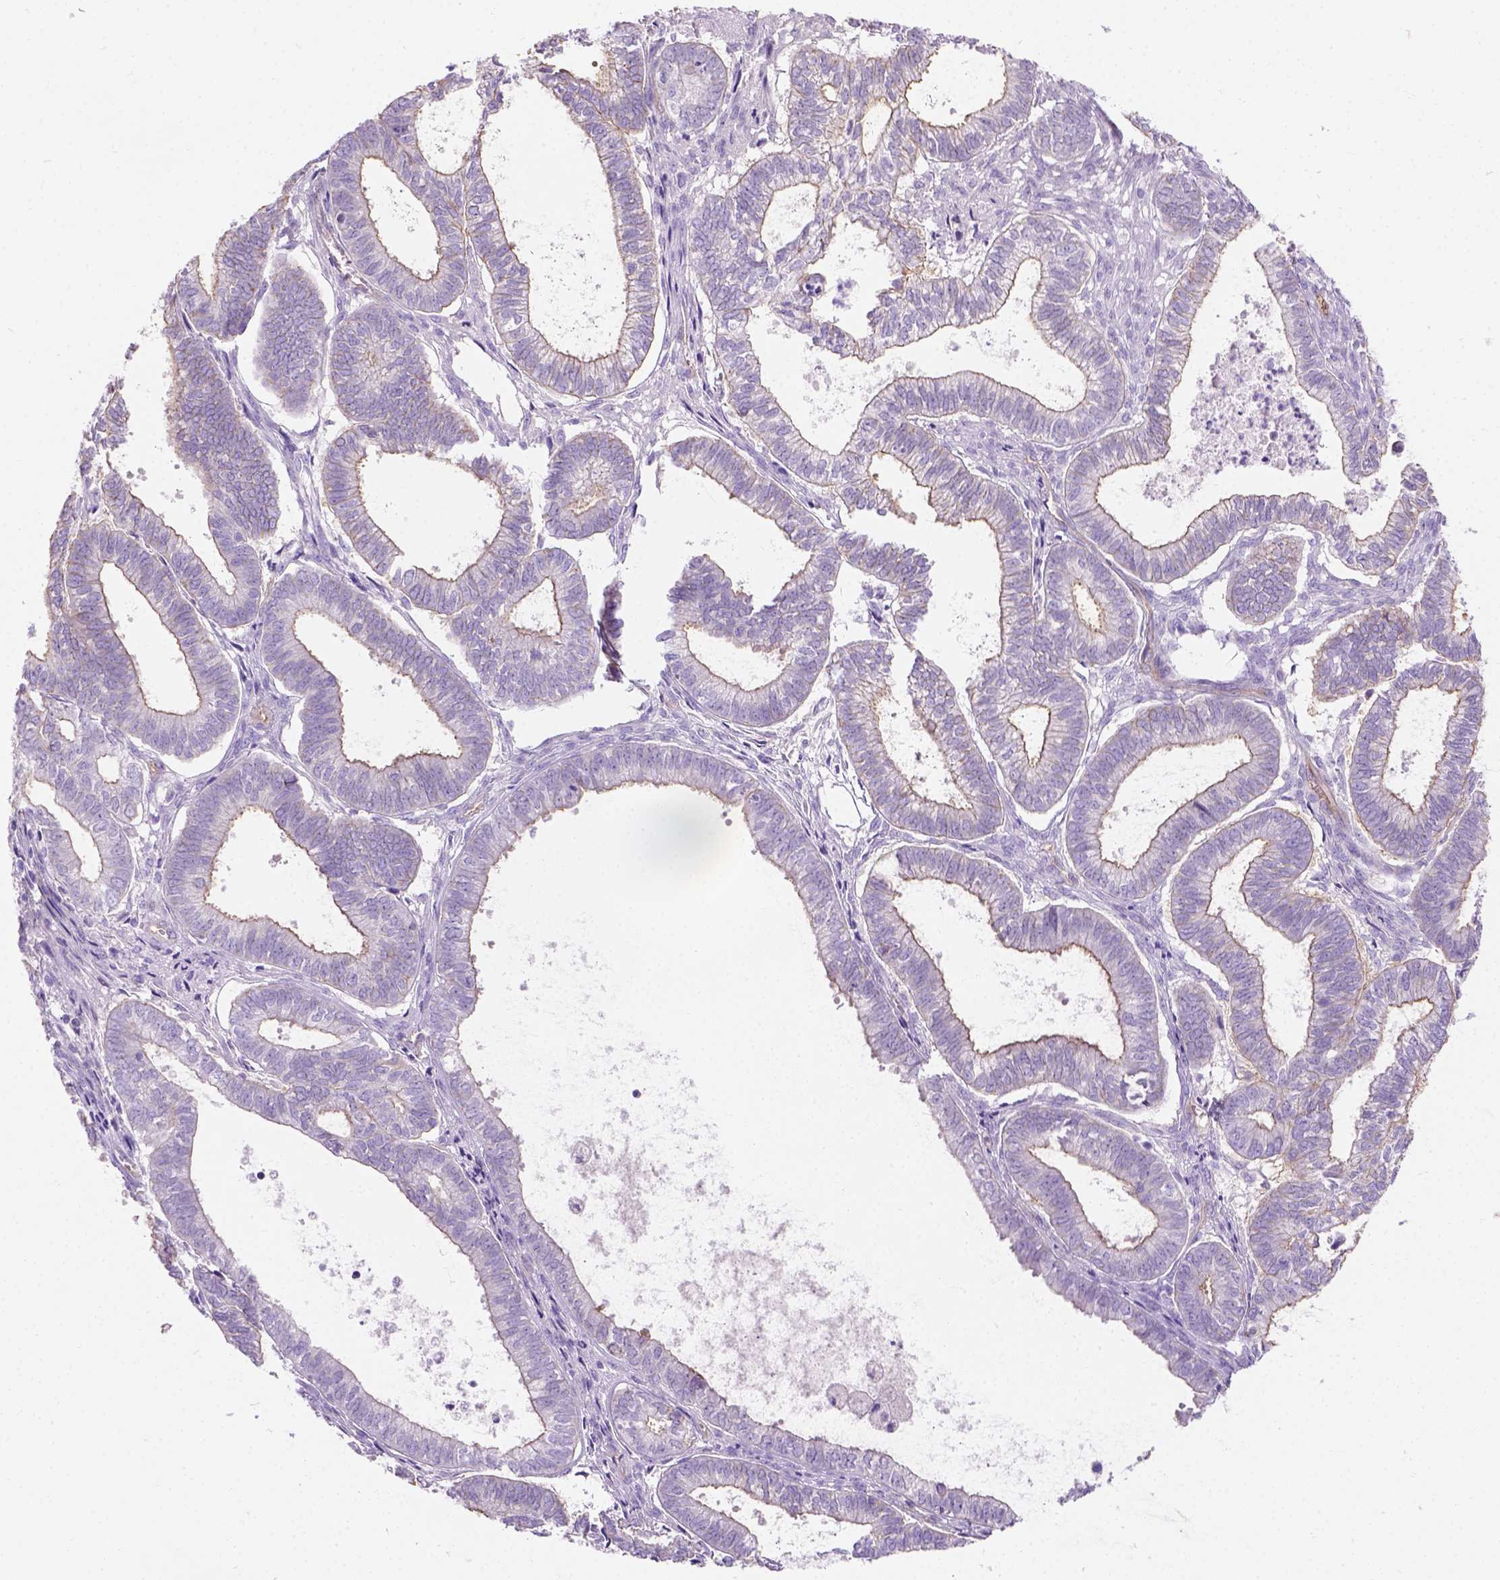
{"staining": {"intensity": "moderate", "quantity": "25%-75%", "location": "cytoplasmic/membranous"}, "tissue": "ovarian cancer", "cell_type": "Tumor cells", "image_type": "cancer", "snomed": [{"axis": "morphology", "description": "Carcinoma, endometroid"}, {"axis": "topography", "description": "Ovary"}], "caption": "Human endometroid carcinoma (ovarian) stained with a protein marker shows moderate staining in tumor cells.", "gene": "PHF7", "patient": {"sex": "female", "age": 64}}